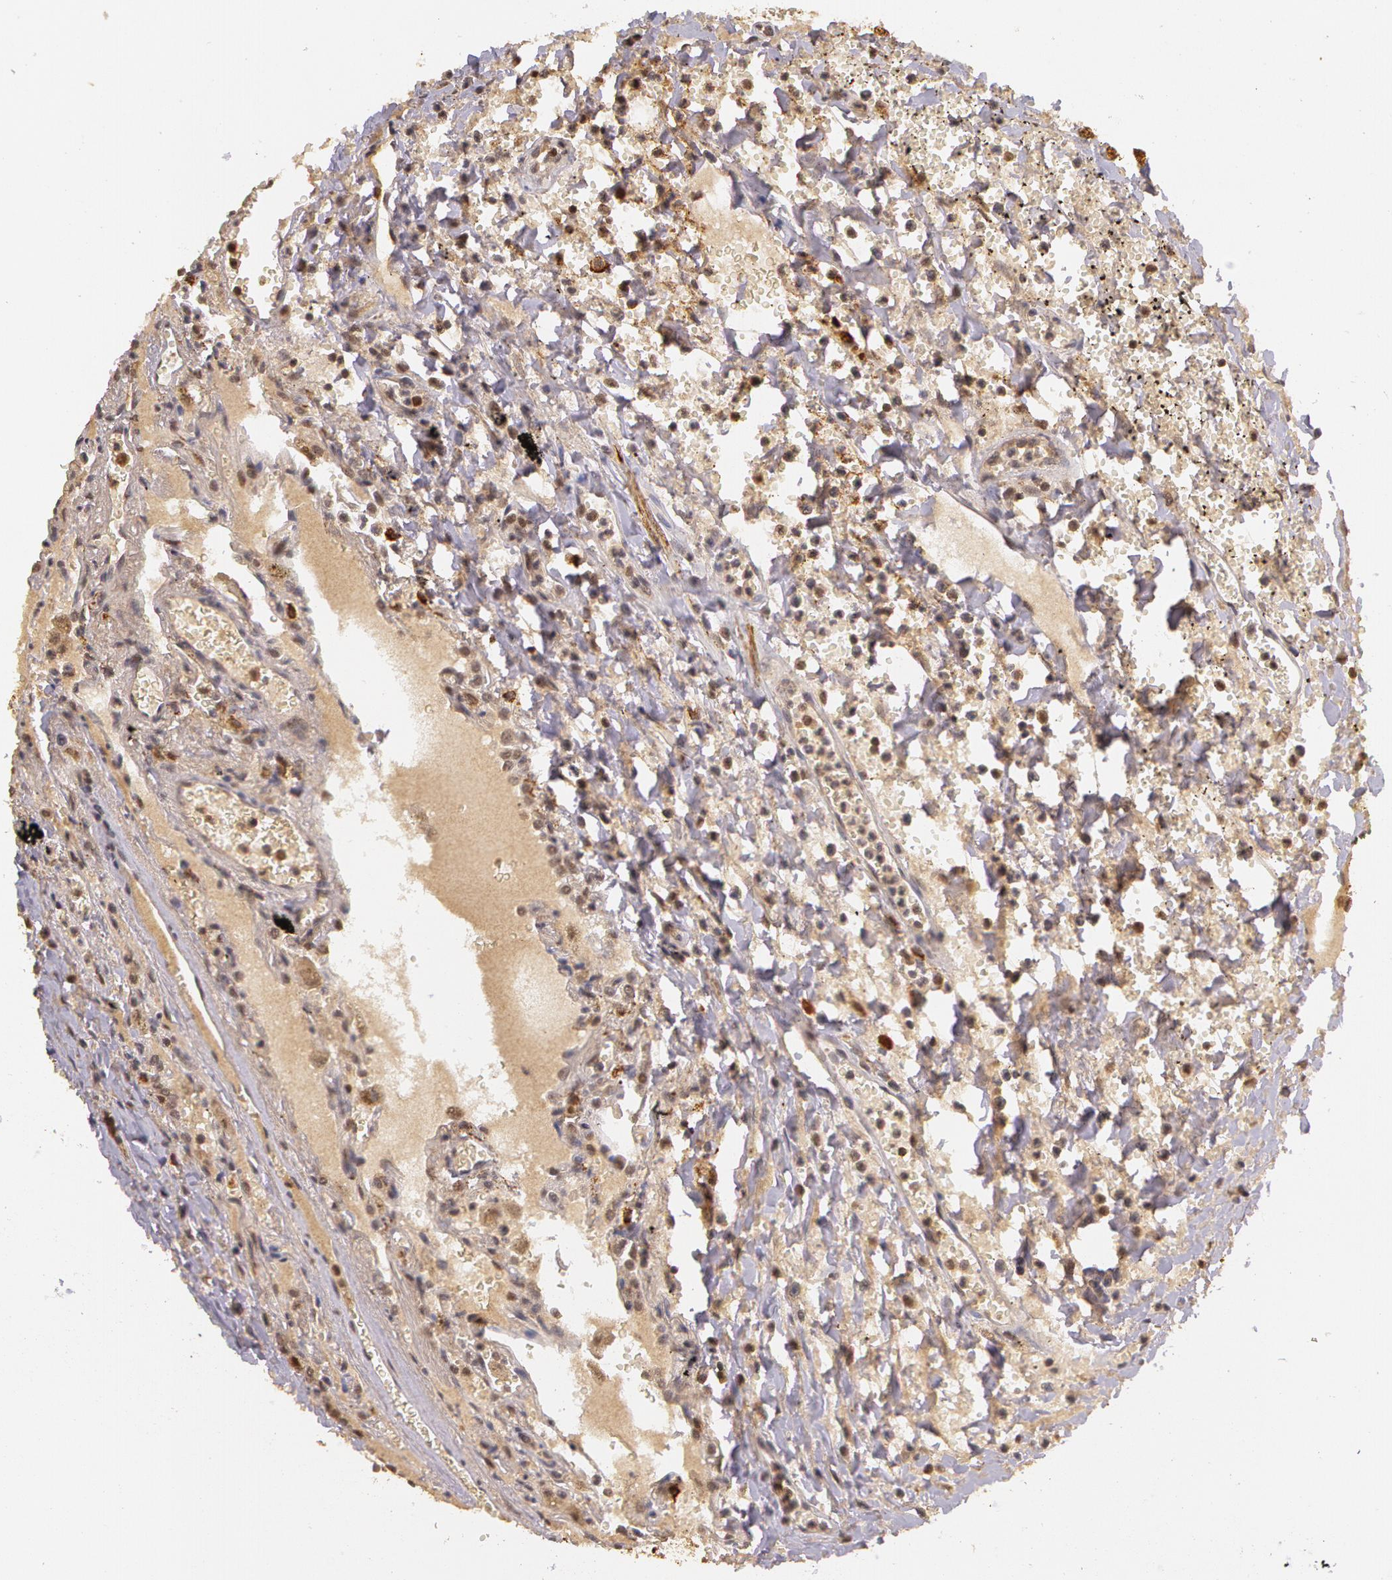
{"staining": {"intensity": "moderate", "quantity": ">75%", "location": "cytoplasmic/membranous"}, "tissue": "carcinoid", "cell_type": "Tumor cells", "image_type": "cancer", "snomed": [{"axis": "morphology", "description": "Carcinoid, malignant, NOS"}, {"axis": "topography", "description": "Bronchus"}], "caption": "Carcinoid was stained to show a protein in brown. There is medium levels of moderate cytoplasmic/membranous expression in about >75% of tumor cells.", "gene": "ASCC2", "patient": {"sex": "male", "age": 55}}